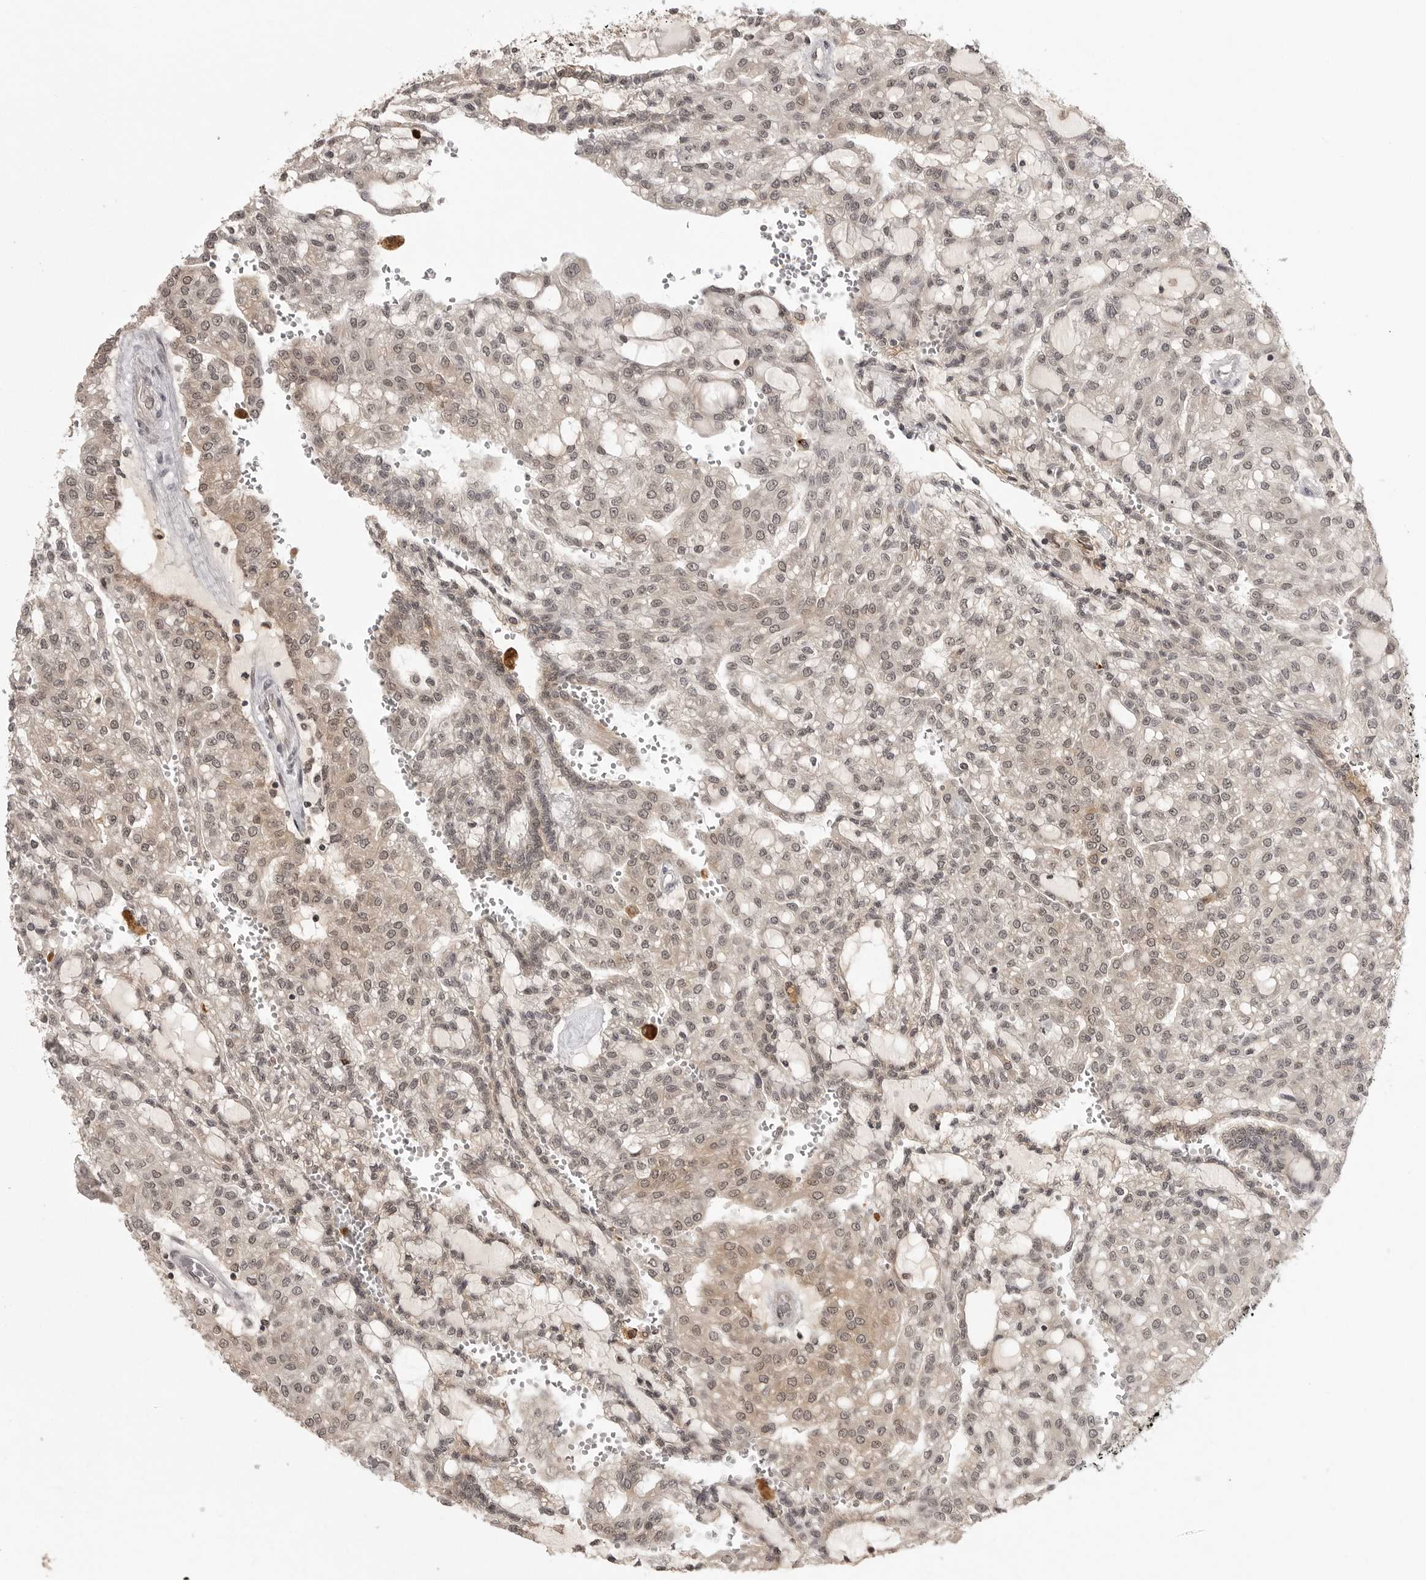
{"staining": {"intensity": "weak", "quantity": ">75%", "location": "cytoplasmic/membranous,nuclear"}, "tissue": "renal cancer", "cell_type": "Tumor cells", "image_type": "cancer", "snomed": [{"axis": "morphology", "description": "Adenocarcinoma, NOS"}, {"axis": "topography", "description": "Kidney"}], "caption": "Immunohistochemical staining of adenocarcinoma (renal) displays low levels of weak cytoplasmic/membranous and nuclear expression in approximately >75% of tumor cells.", "gene": "PEG3", "patient": {"sex": "male", "age": 63}}